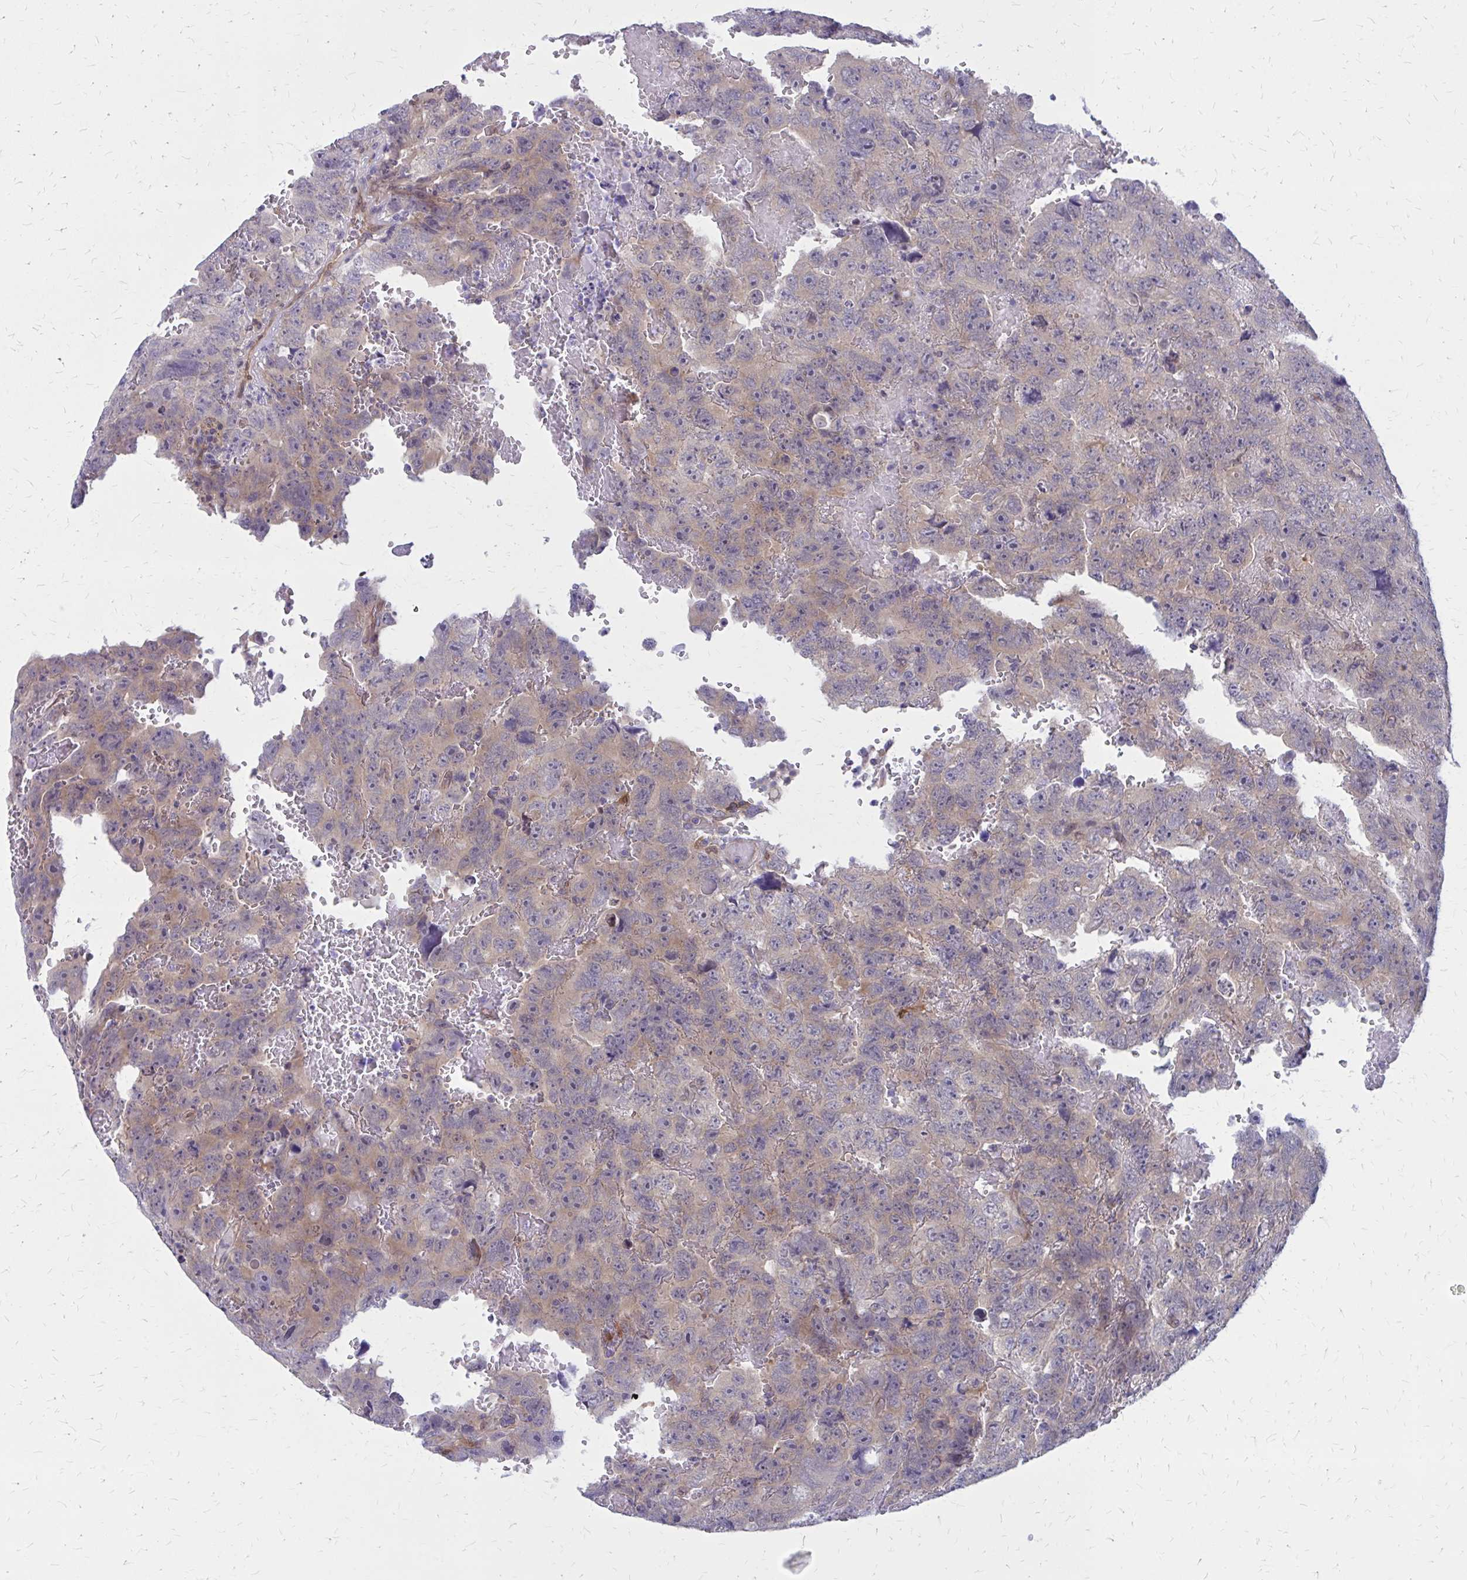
{"staining": {"intensity": "weak", "quantity": "25%-75%", "location": "cytoplasmic/membranous"}, "tissue": "testis cancer", "cell_type": "Tumor cells", "image_type": "cancer", "snomed": [{"axis": "morphology", "description": "Carcinoma, Embryonal, NOS"}, {"axis": "topography", "description": "Testis"}], "caption": "The photomicrograph demonstrates staining of testis cancer, revealing weak cytoplasmic/membranous protein staining (brown color) within tumor cells.", "gene": "CLIC2", "patient": {"sex": "male", "age": 45}}